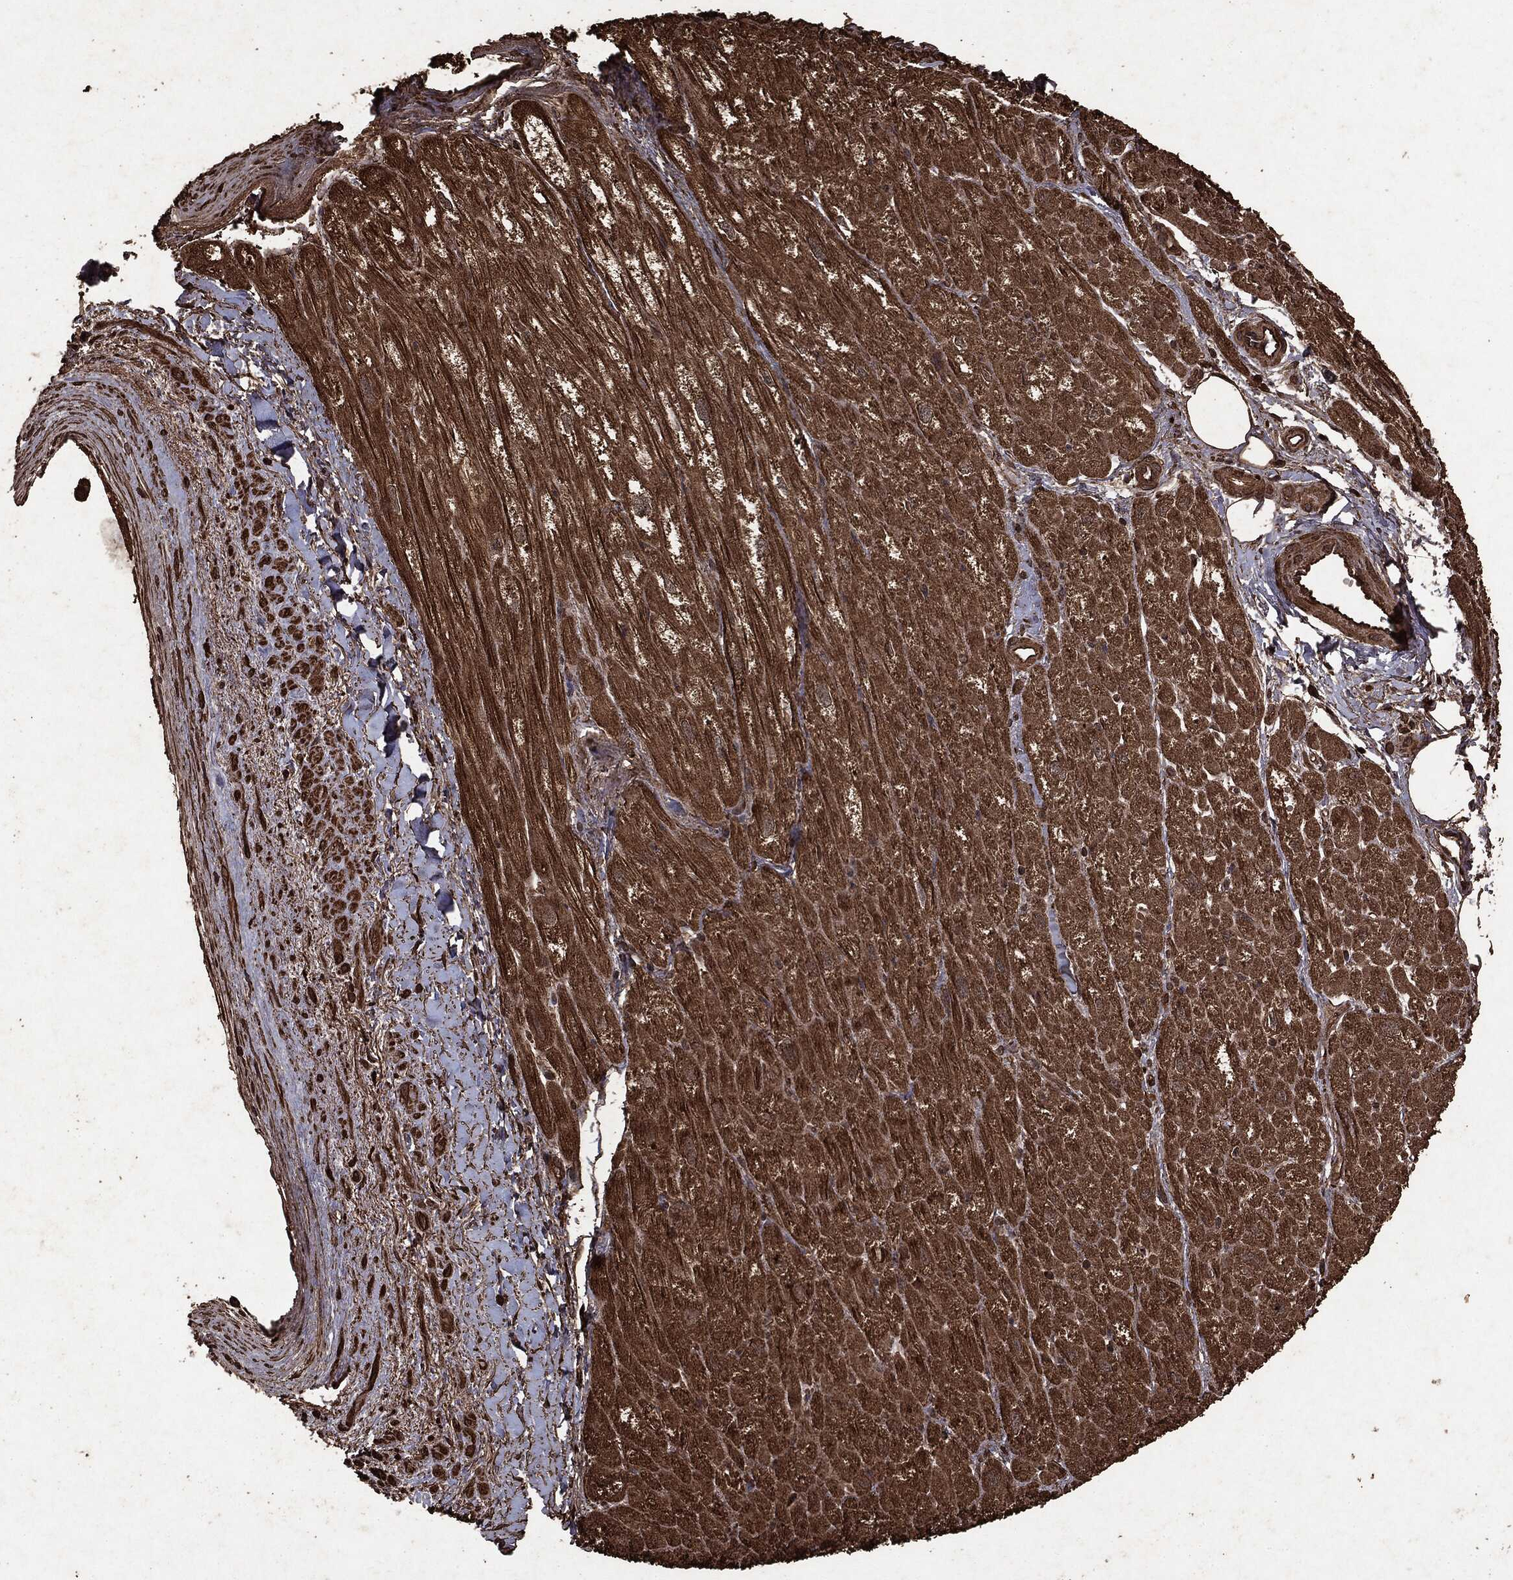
{"staining": {"intensity": "strong", "quantity": ">75%", "location": "cytoplasmic/membranous"}, "tissue": "heart muscle", "cell_type": "Cardiomyocytes", "image_type": "normal", "snomed": [{"axis": "morphology", "description": "Normal tissue, NOS"}, {"axis": "topography", "description": "Heart"}], "caption": "Immunohistochemical staining of unremarkable heart muscle displays strong cytoplasmic/membranous protein expression in approximately >75% of cardiomyocytes.", "gene": "ARAF", "patient": {"sex": "male", "age": 62}}